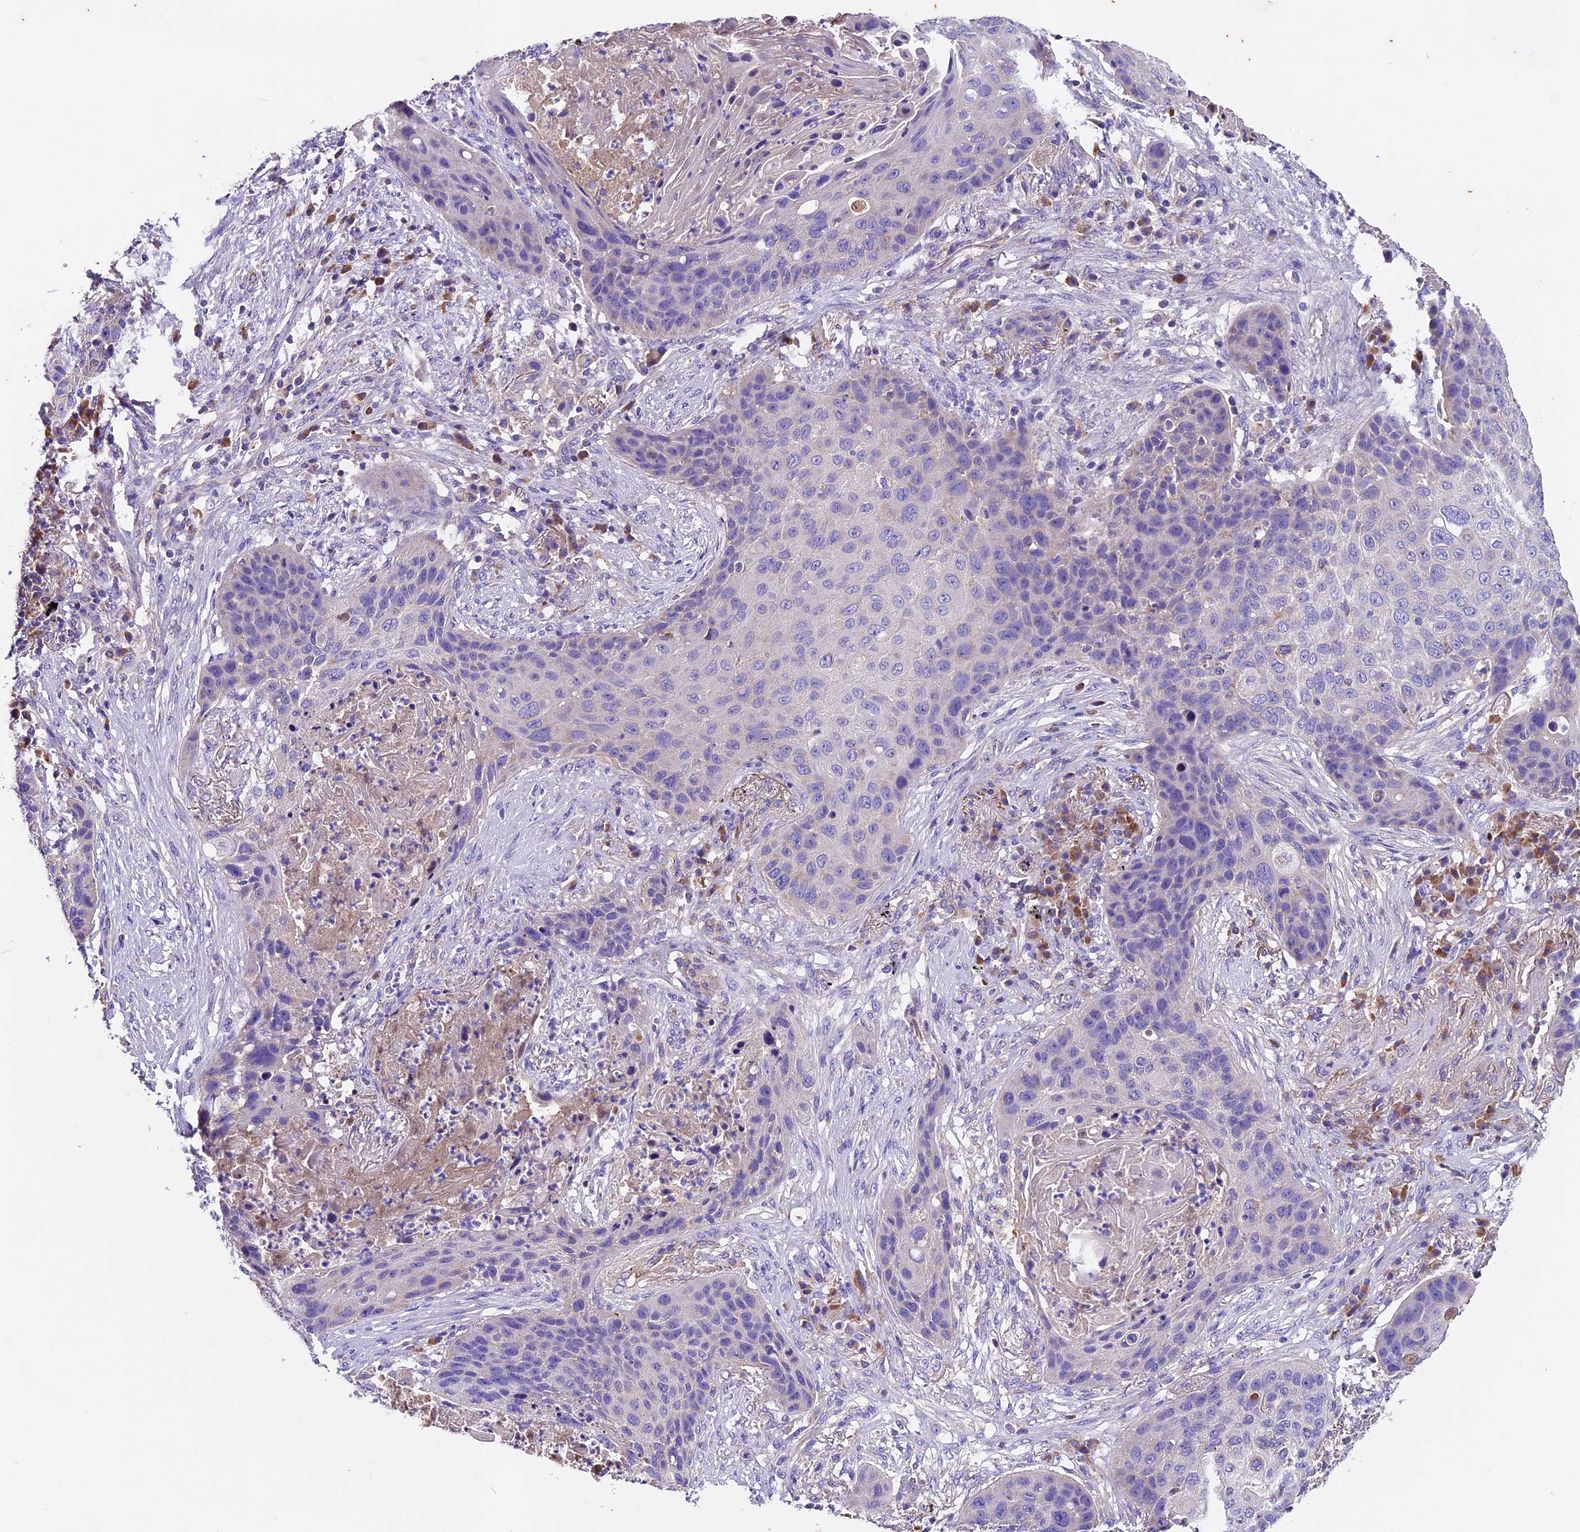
{"staining": {"intensity": "negative", "quantity": "none", "location": "none"}, "tissue": "lung cancer", "cell_type": "Tumor cells", "image_type": "cancer", "snomed": [{"axis": "morphology", "description": "Squamous cell carcinoma, NOS"}, {"axis": "topography", "description": "Lung"}], "caption": "Human squamous cell carcinoma (lung) stained for a protein using IHC shows no expression in tumor cells.", "gene": "SIX5", "patient": {"sex": "female", "age": 63}}